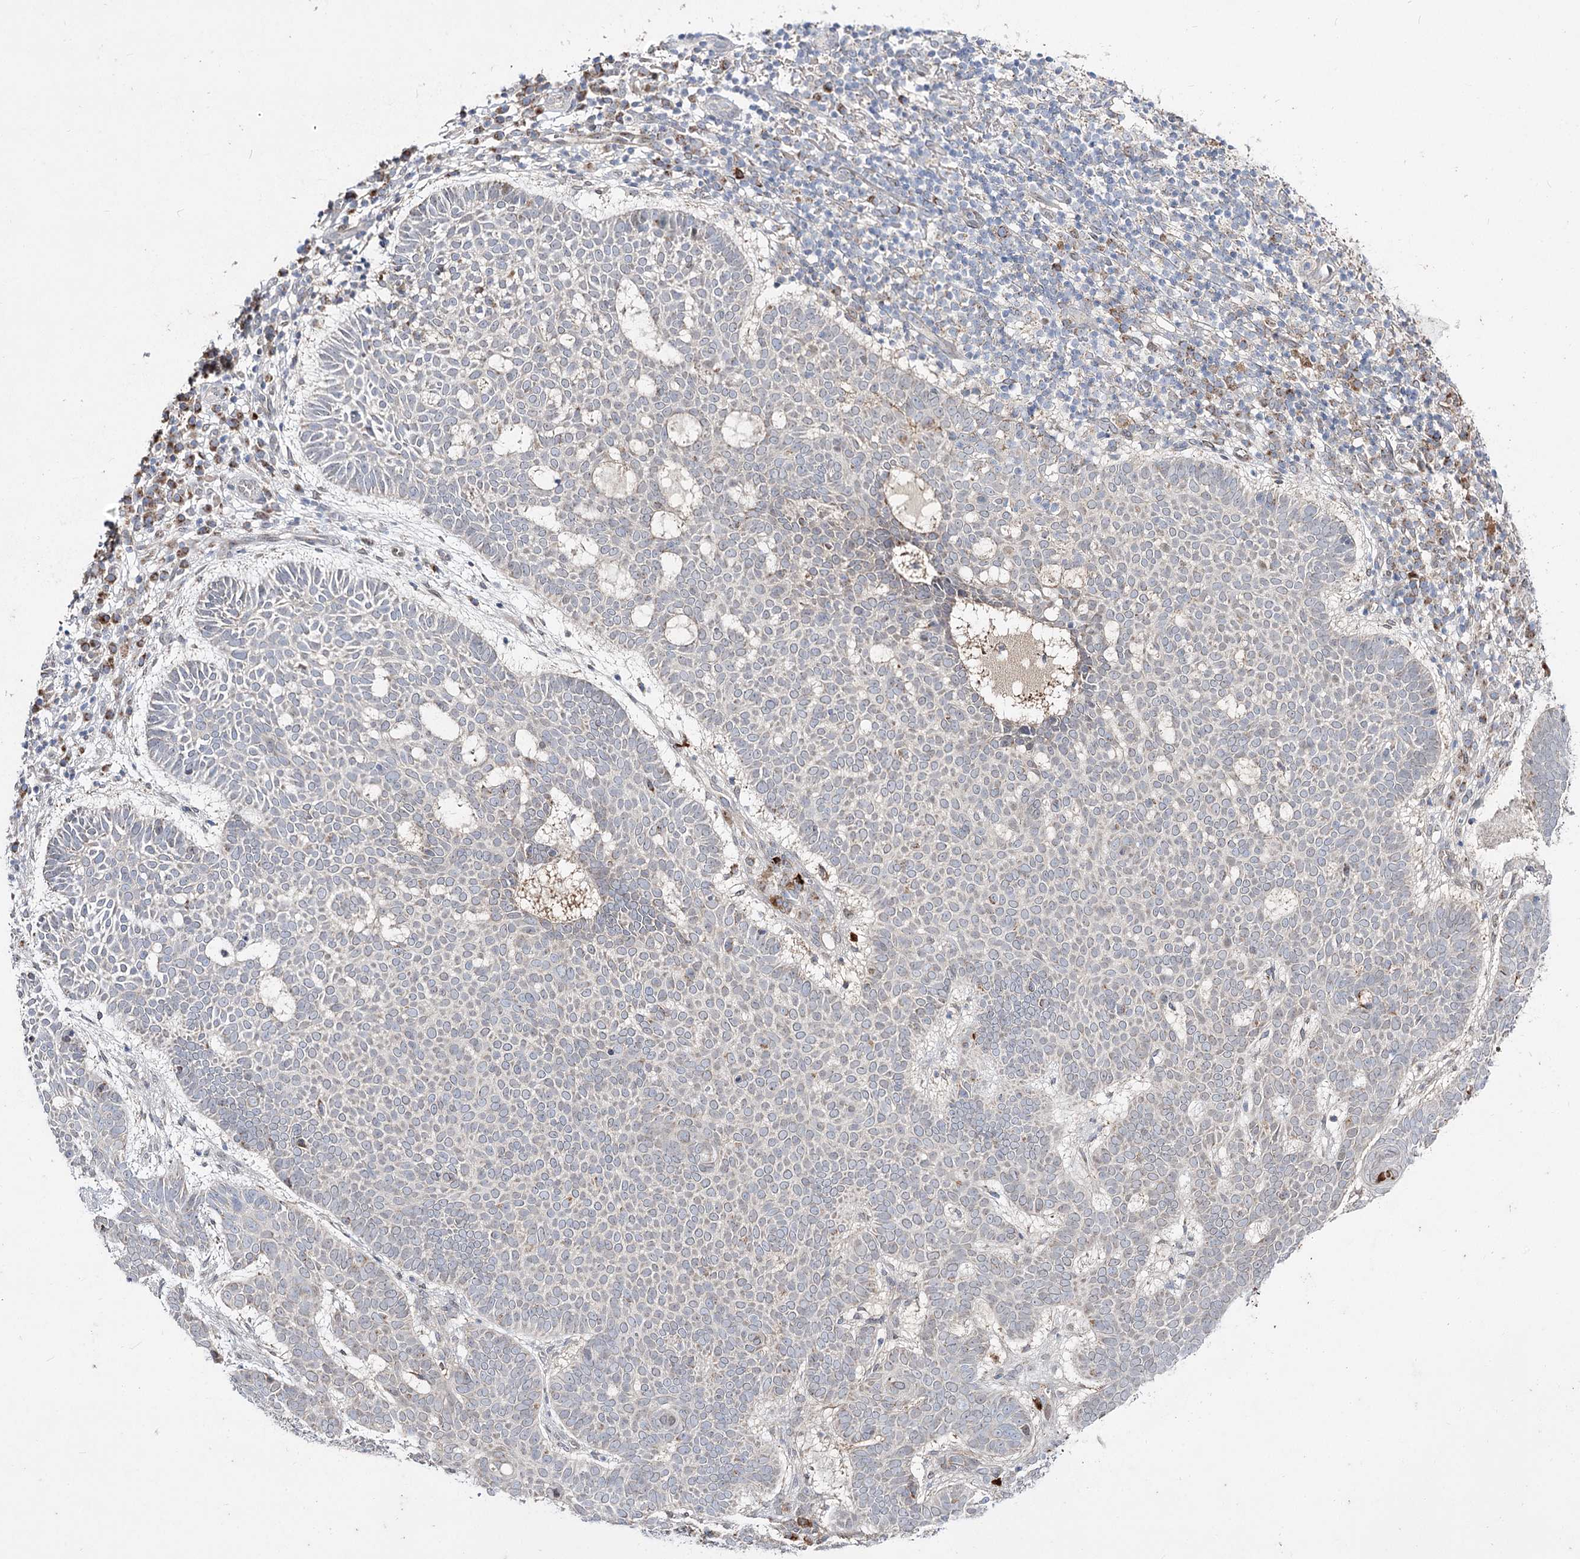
{"staining": {"intensity": "negative", "quantity": "none", "location": "none"}, "tissue": "skin cancer", "cell_type": "Tumor cells", "image_type": "cancer", "snomed": [{"axis": "morphology", "description": "Basal cell carcinoma"}, {"axis": "topography", "description": "Skin"}], "caption": "Immunohistochemistry (IHC) of human skin cancer reveals no positivity in tumor cells. (DAB immunohistochemistry with hematoxylin counter stain).", "gene": "C11orf80", "patient": {"sex": "male", "age": 85}}